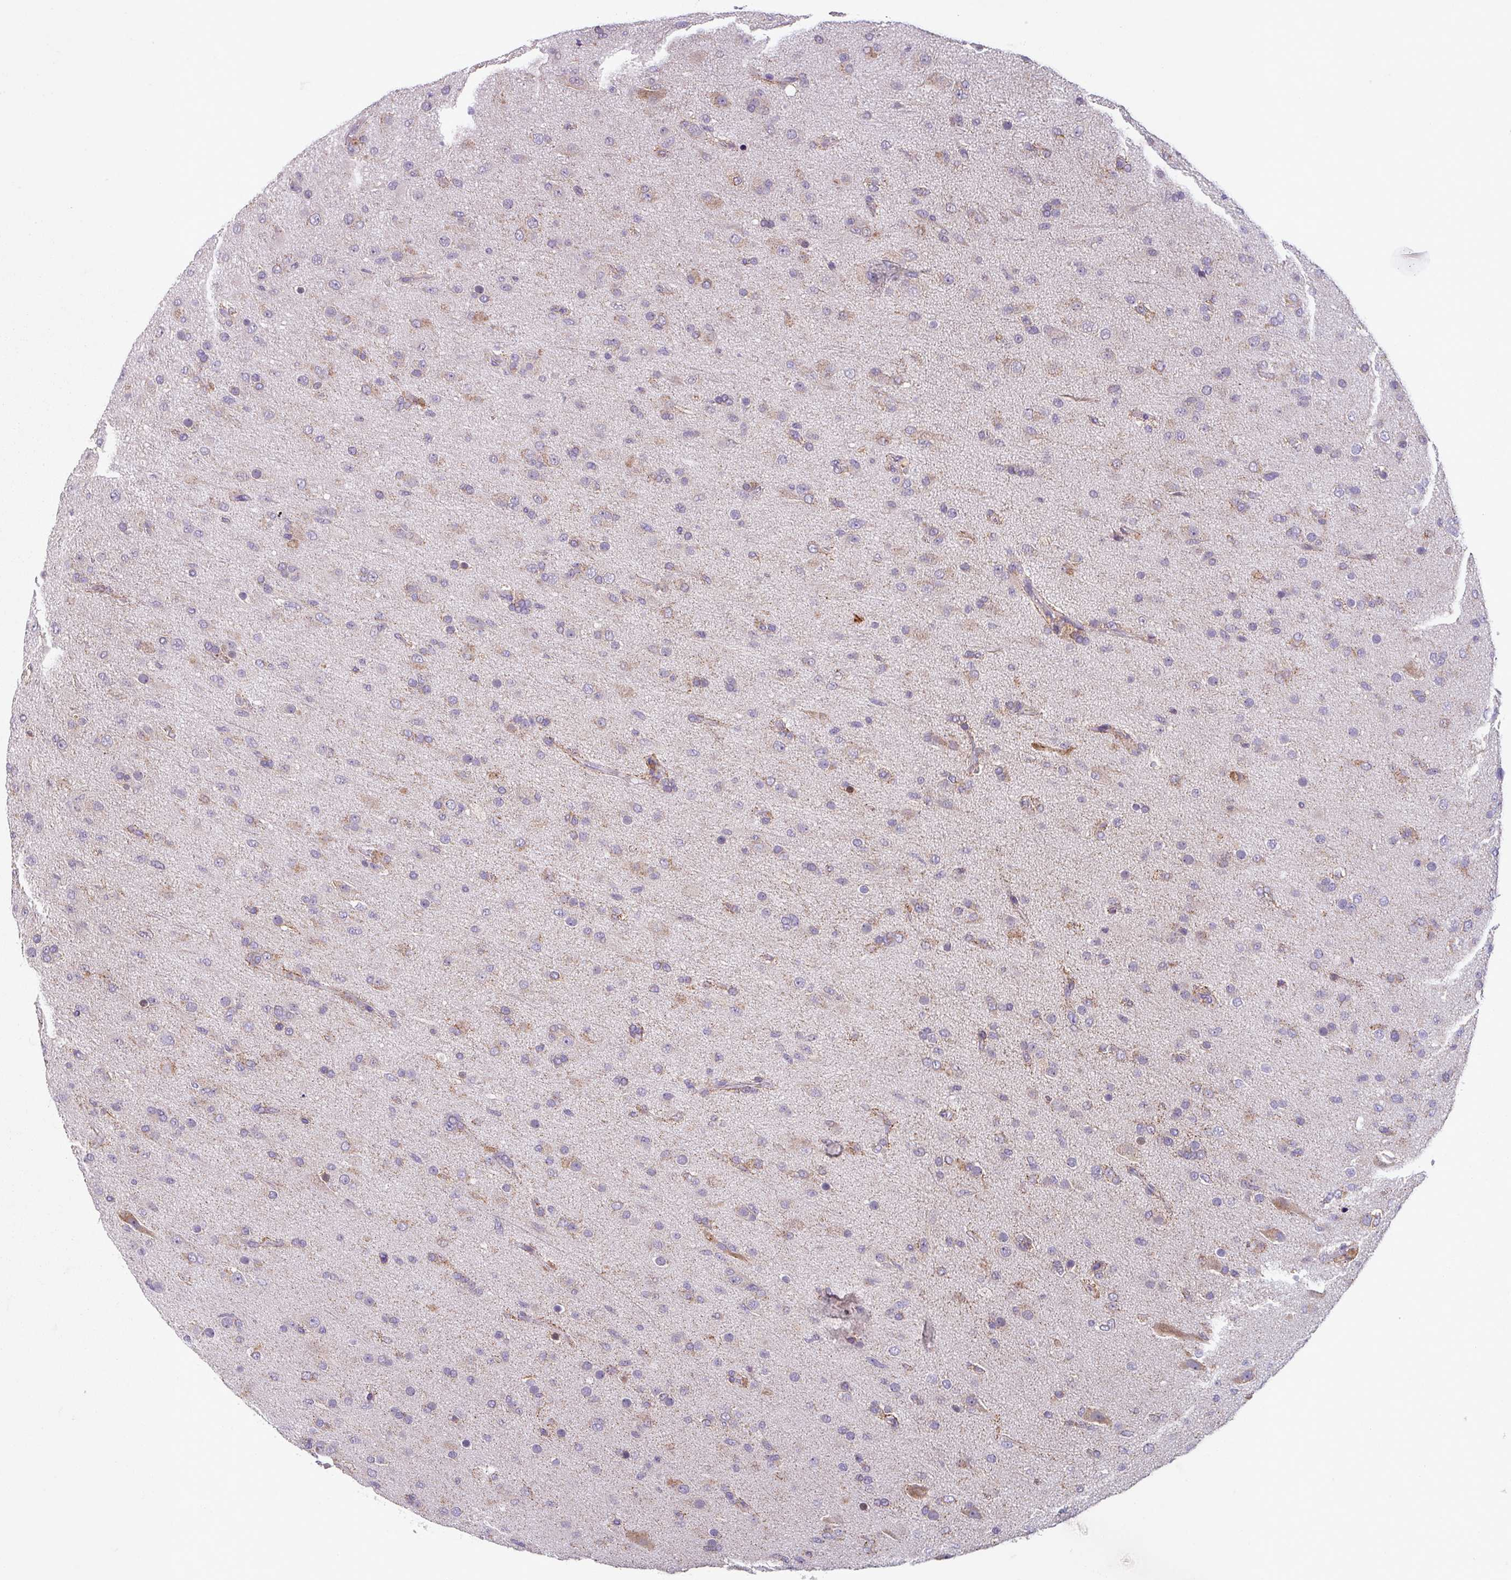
{"staining": {"intensity": "weak", "quantity": "<25%", "location": "cytoplasmic/membranous"}, "tissue": "glioma", "cell_type": "Tumor cells", "image_type": "cancer", "snomed": [{"axis": "morphology", "description": "Glioma, malignant, Low grade"}, {"axis": "topography", "description": "Brain"}], "caption": "Malignant glioma (low-grade) stained for a protein using IHC displays no staining tumor cells.", "gene": "NEDD9", "patient": {"sex": "male", "age": 65}}